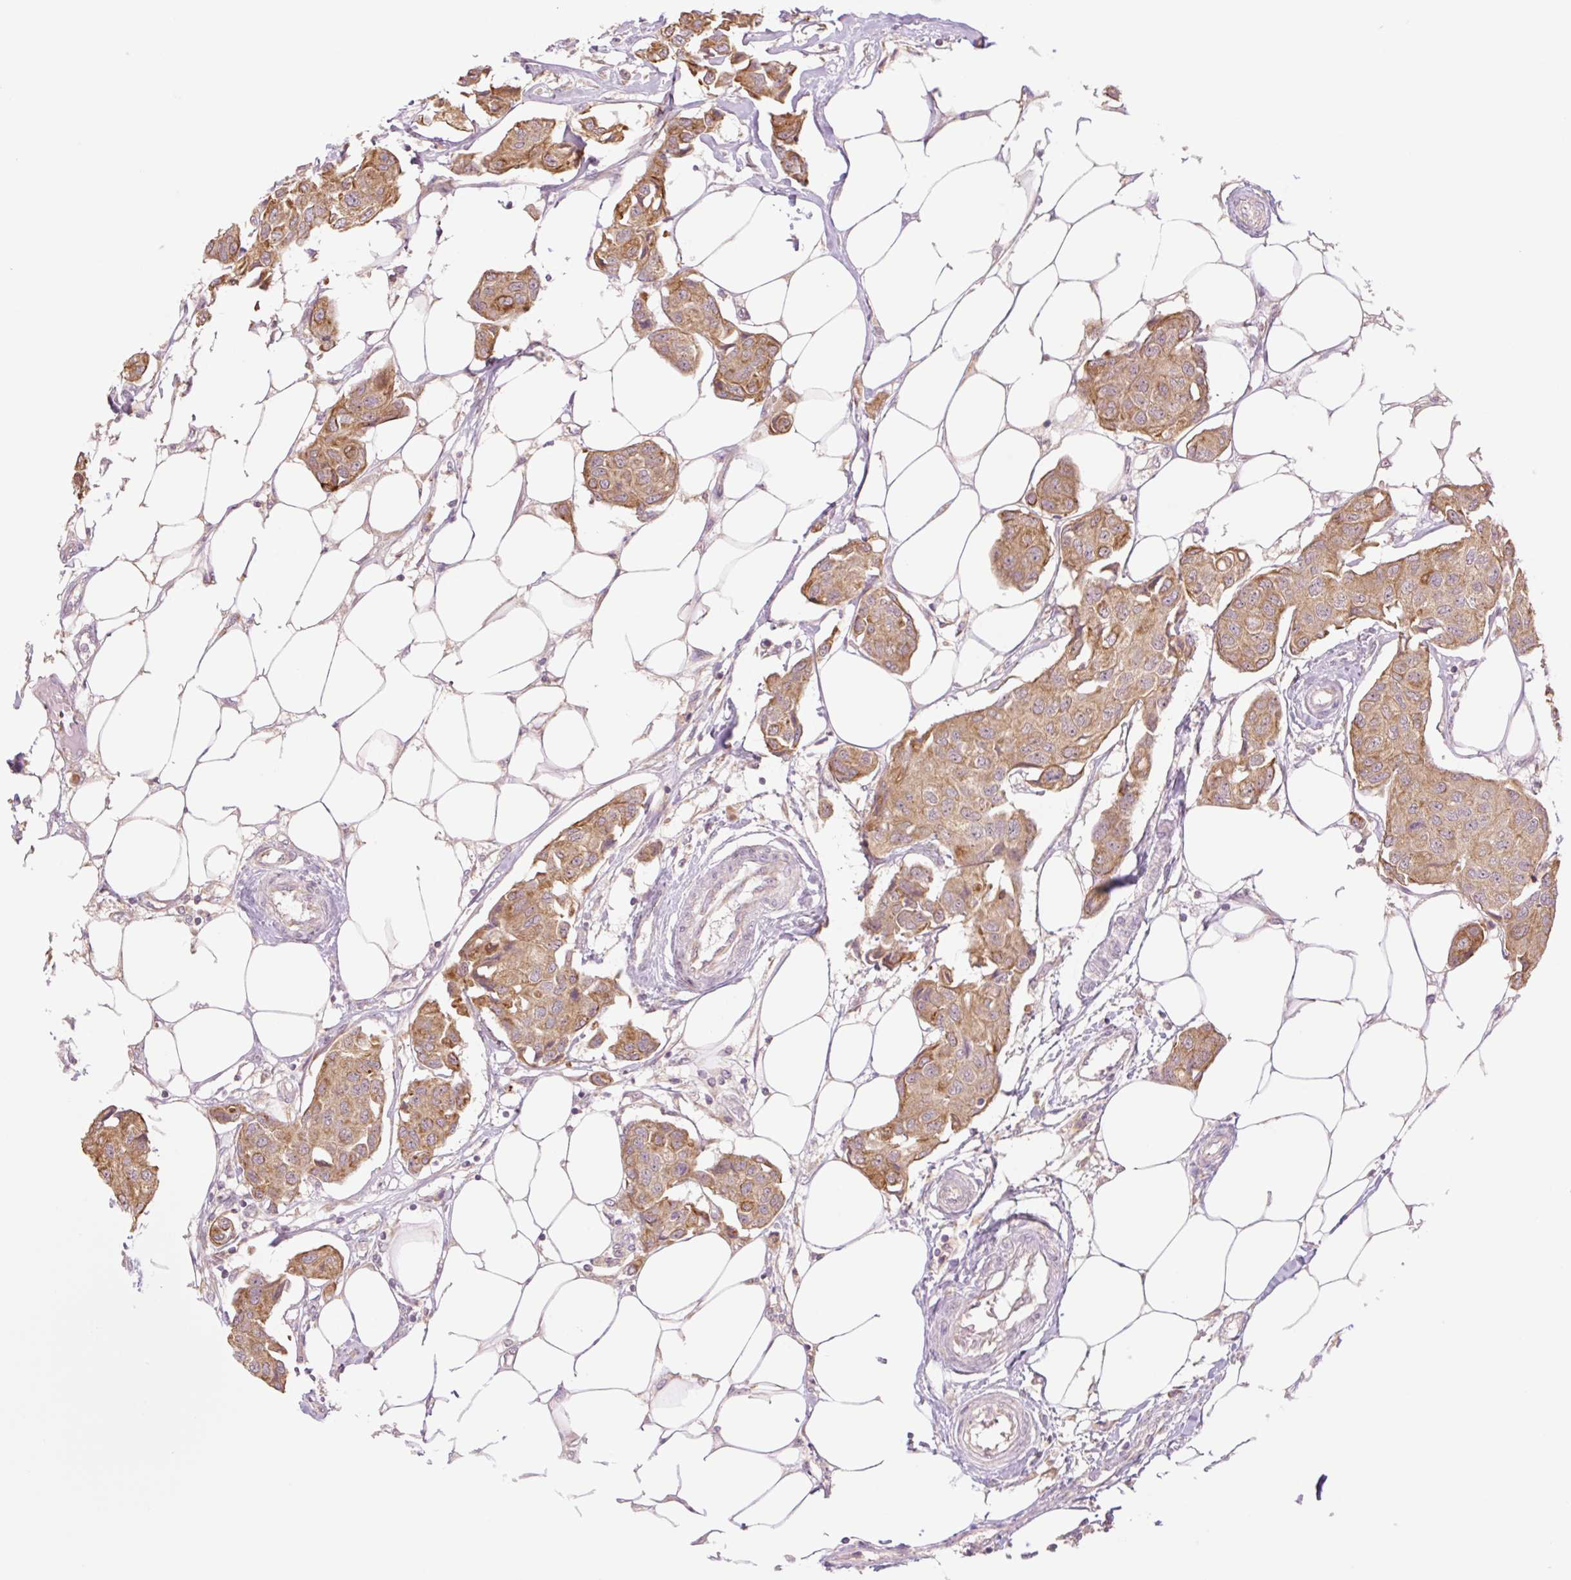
{"staining": {"intensity": "moderate", "quantity": ">75%", "location": "cytoplasmic/membranous"}, "tissue": "breast cancer", "cell_type": "Tumor cells", "image_type": "cancer", "snomed": [{"axis": "morphology", "description": "Duct carcinoma"}, {"axis": "topography", "description": "Breast"}, {"axis": "topography", "description": "Lymph node"}], "caption": "This is an image of IHC staining of breast infiltrating ductal carcinoma, which shows moderate positivity in the cytoplasmic/membranous of tumor cells.", "gene": "YJU2B", "patient": {"sex": "female", "age": 80}}